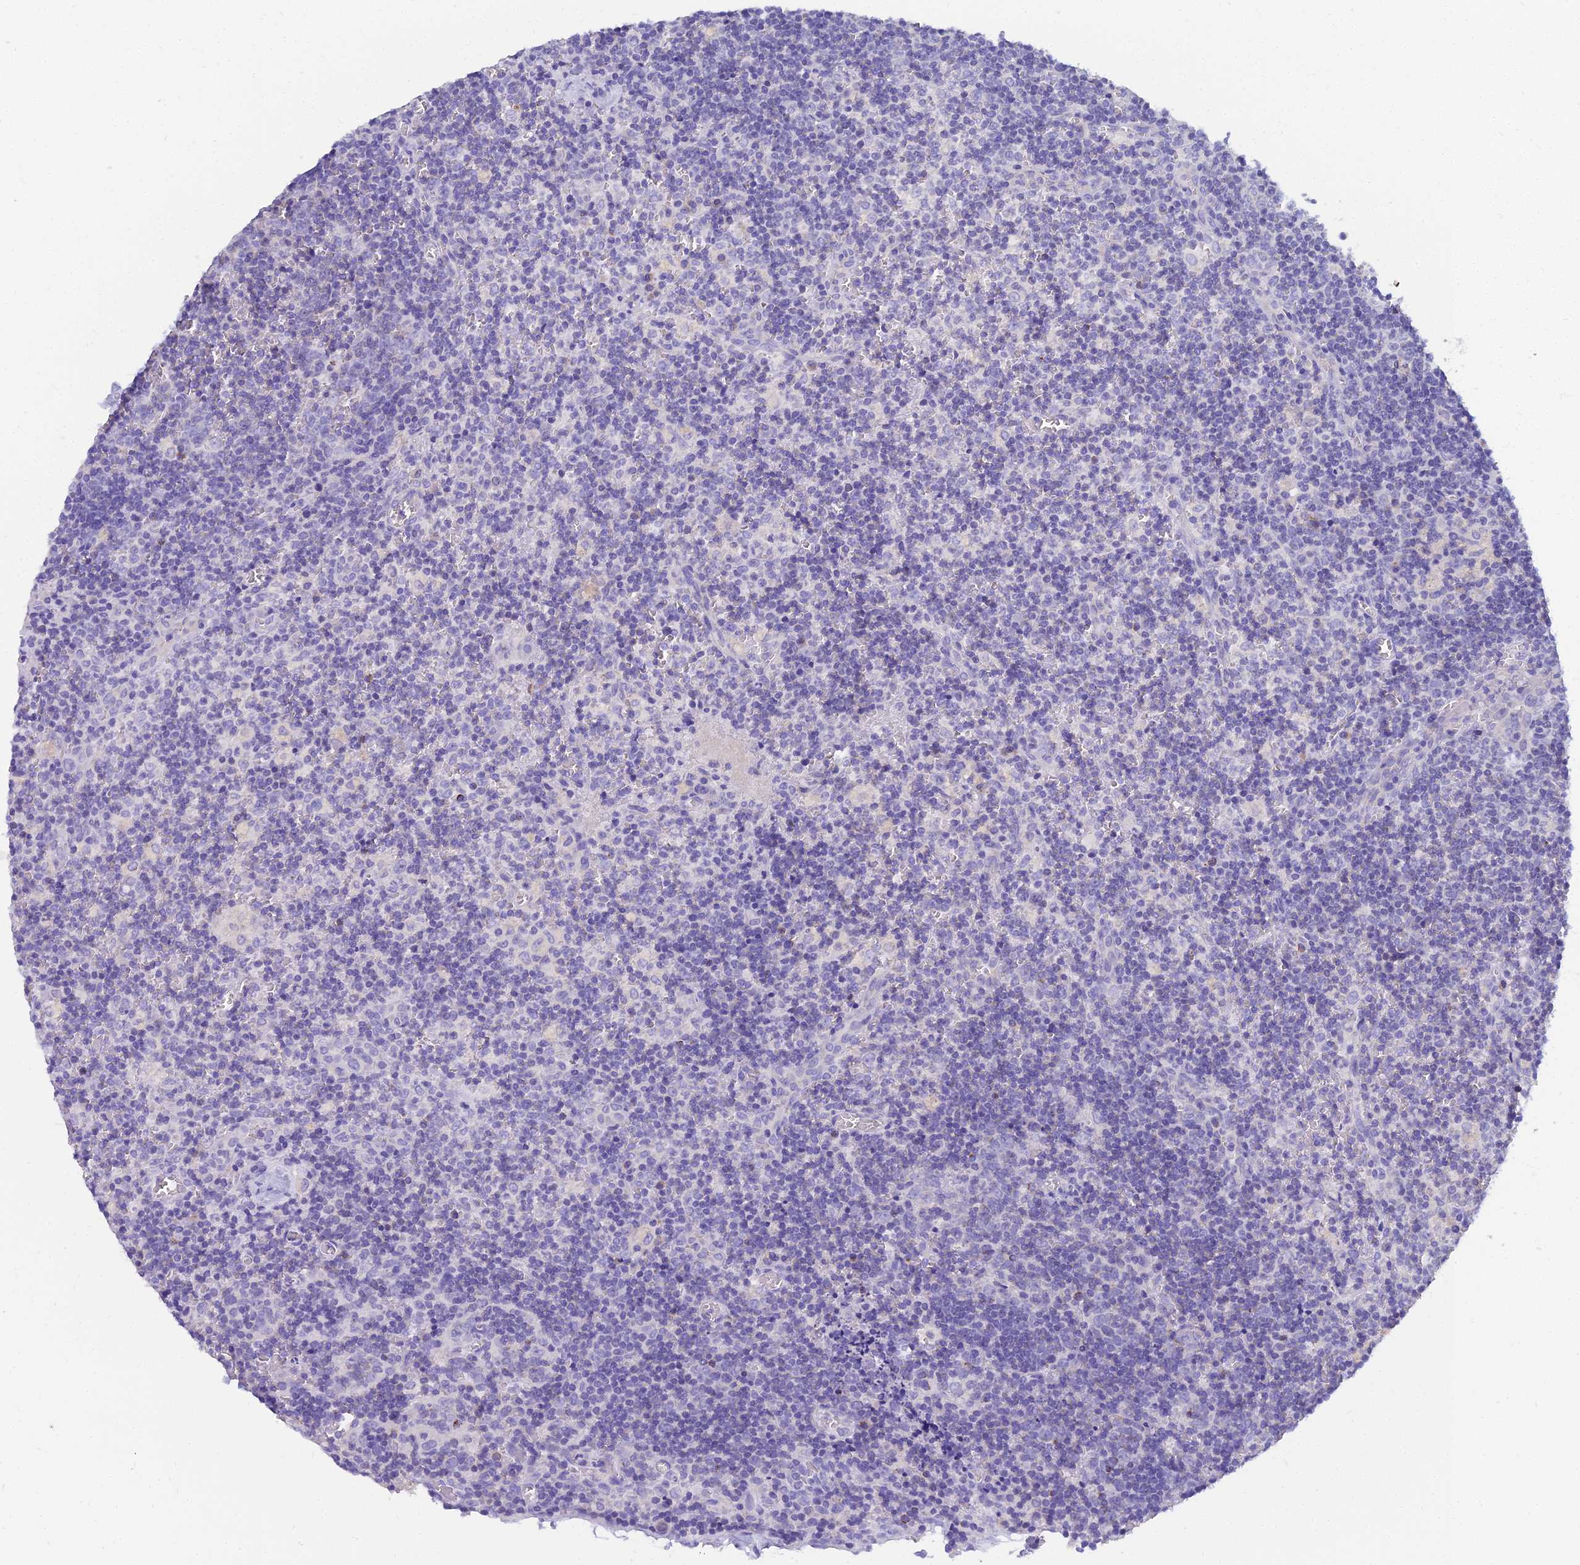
{"staining": {"intensity": "negative", "quantity": "none", "location": "none"}, "tissue": "lymph node", "cell_type": "Germinal center cells", "image_type": "normal", "snomed": [{"axis": "morphology", "description": "Normal tissue, NOS"}, {"axis": "topography", "description": "Lymph node"}], "caption": "Immunohistochemistry (IHC) photomicrograph of unremarkable lymph node: human lymph node stained with DAB (3,3'-diaminobenzidine) displays no significant protein staining in germinal center cells.", "gene": "NPY", "patient": {"sex": "male", "age": 58}}